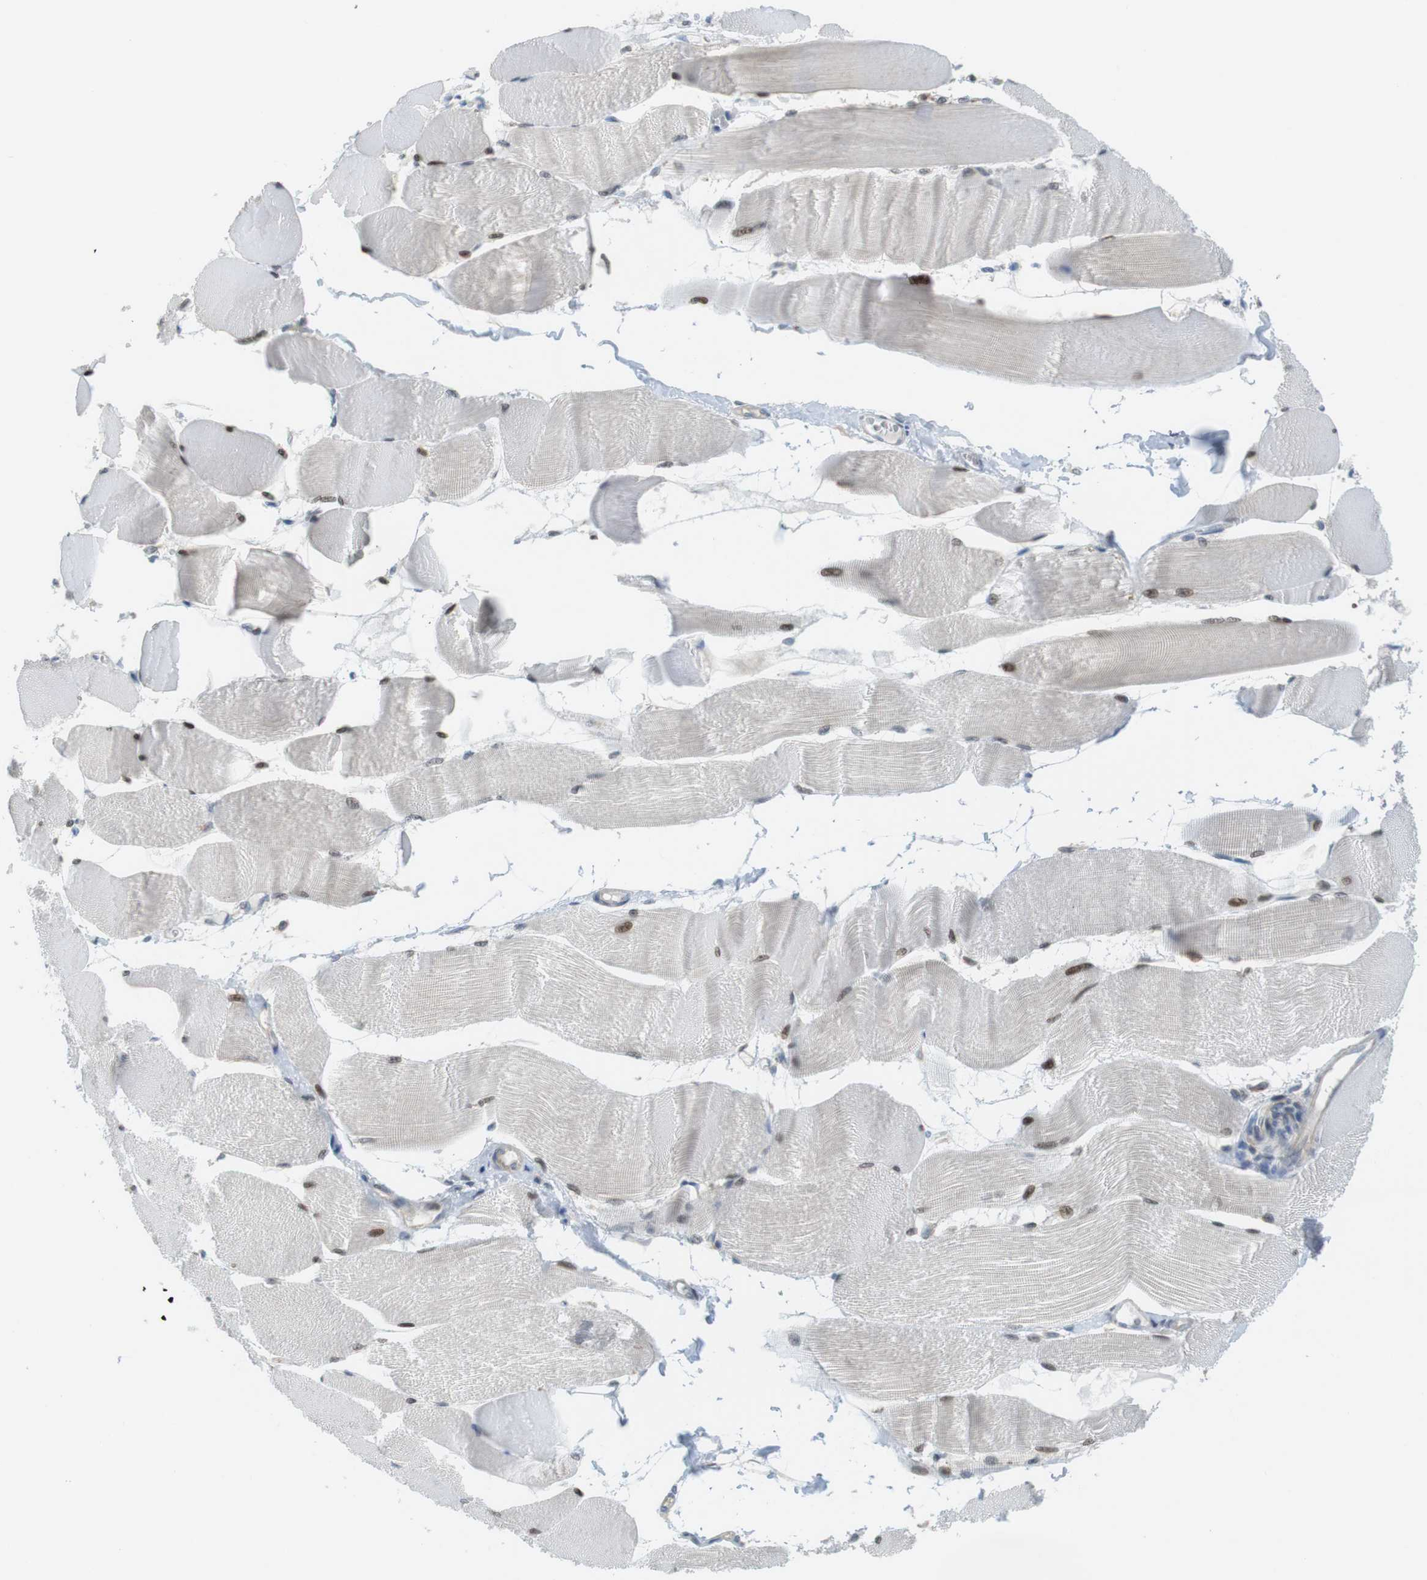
{"staining": {"intensity": "moderate", "quantity": "25%-75%", "location": "nuclear"}, "tissue": "skeletal muscle", "cell_type": "Myocytes", "image_type": "normal", "snomed": [{"axis": "morphology", "description": "Normal tissue, NOS"}, {"axis": "morphology", "description": "Squamous cell carcinoma, NOS"}, {"axis": "topography", "description": "Skeletal muscle"}], "caption": "Protein staining exhibits moderate nuclear positivity in about 25%-75% of myocytes in unremarkable skeletal muscle. Ihc stains the protein in brown and the nuclei are stained blue.", "gene": "RCC1", "patient": {"sex": "male", "age": 51}}